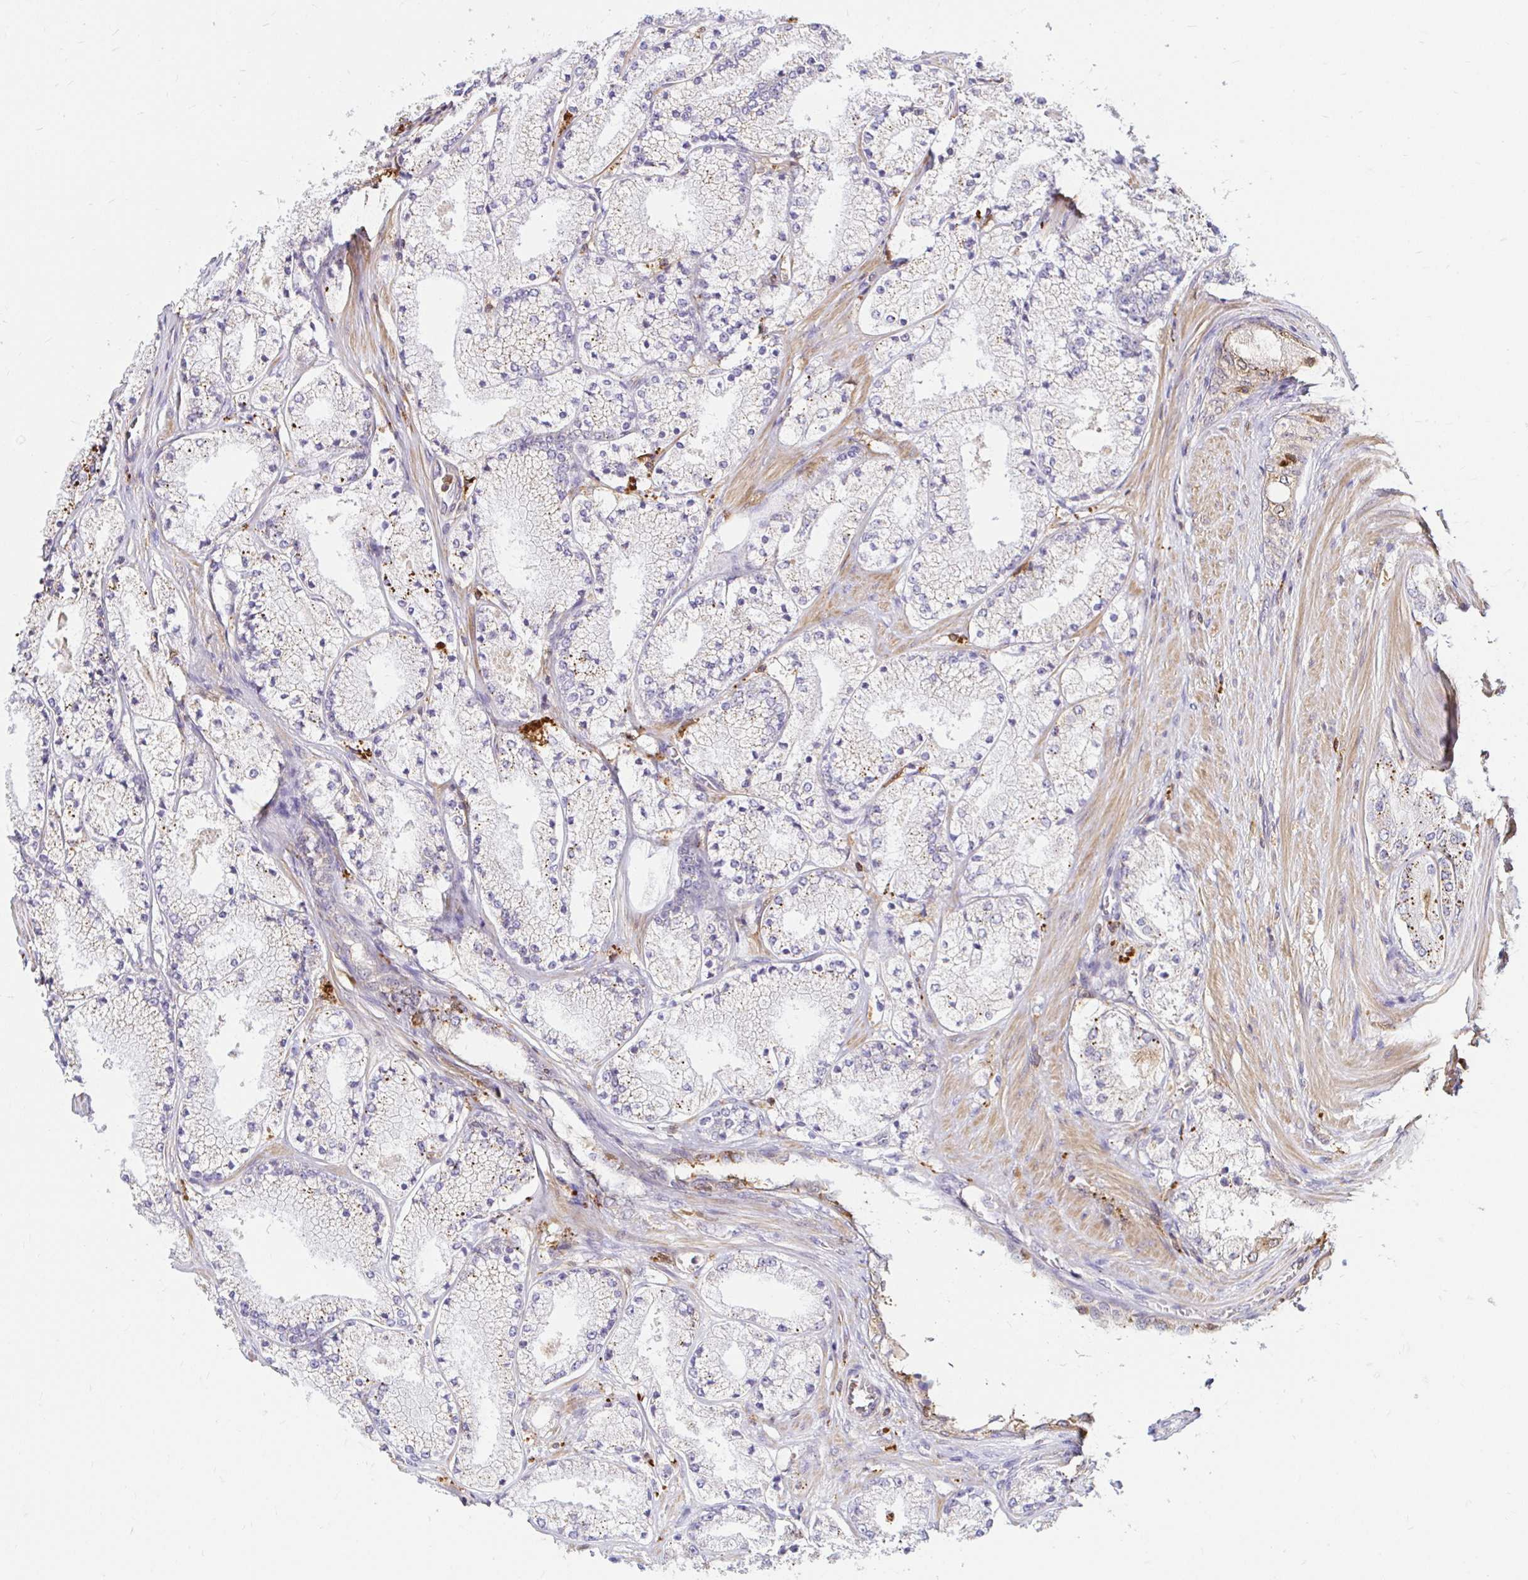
{"staining": {"intensity": "weak", "quantity": "<25%", "location": "cytoplasmic/membranous"}, "tissue": "prostate cancer", "cell_type": "Tumor cells", "image_type": "cancer", "snomed": [{"axis": "morphology", "description": "Adenocarcinoma, High grade"}, {"axis": "topography", "description": "Prostate"}], "caption": "Prostate cancer was stained to show a protein in brown. There is no significant staining in tumor cells.", "gene": "PYCARD", "patient": {"sex": "male", "age": 63}}